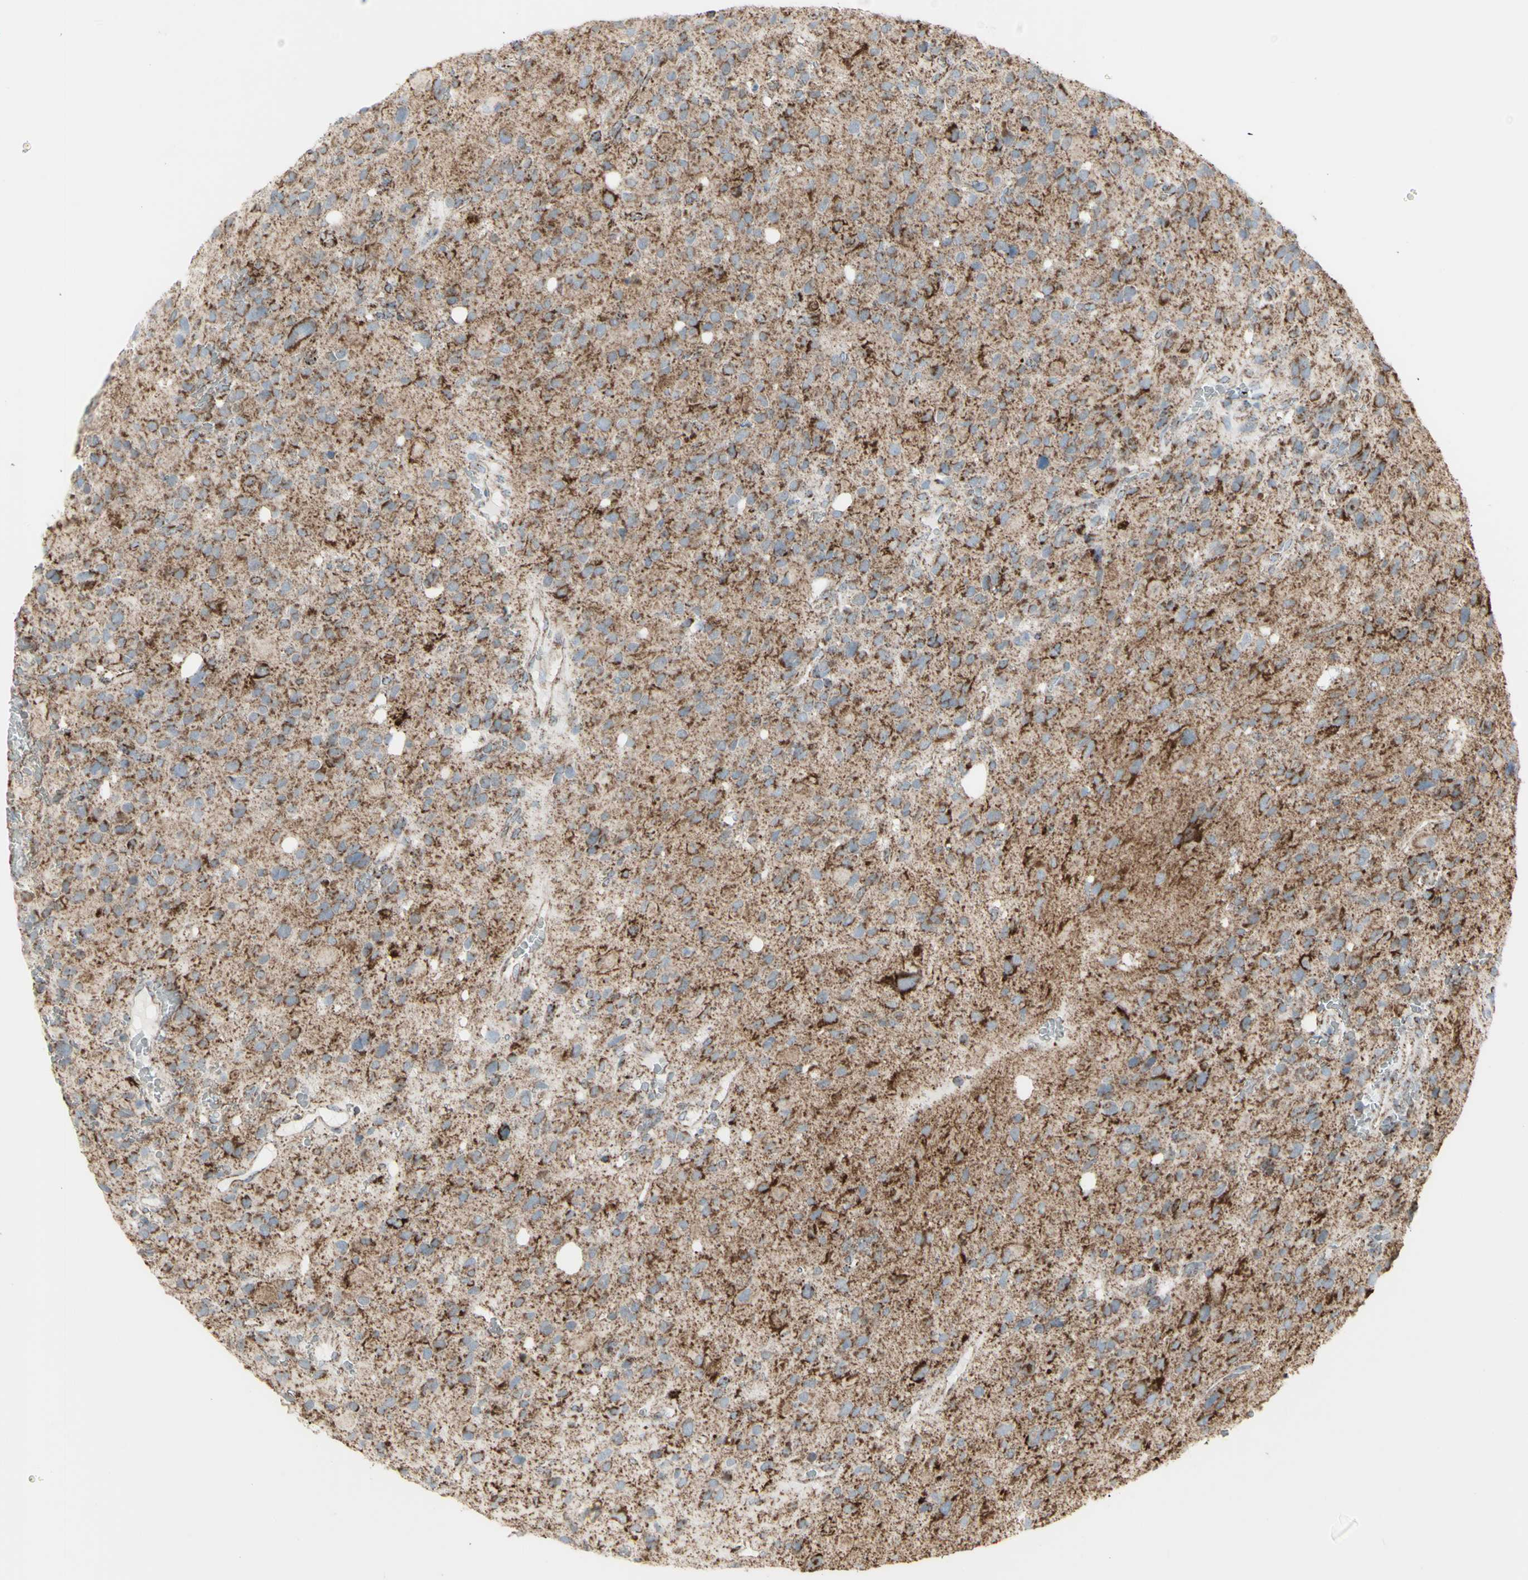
{"staining": {"intensity": "moderate", "quantity": "25%-75%", "location": "cytoplasmic/membranous"}, "tissue": "glioma", "cell_type": "Tumor cells", "image_type": "cancer", "snomed": [{"axis": "morphology", "description": "Glioma, malignant, High grade"}, {"axis": "topography", "description": "Brain"}], "caption": "IHC image of neoplastic tissue: human glioma stained using immunohistochemistry (IHC) displays medium levels of moderate protein expression localized specifically in the cytoplasmic/membranous of tumor cells, appearing as a cytoplasmic/membranous brown color.", "gene": "PLGRKT", "patient": {"sex": "male", "age": 48}}